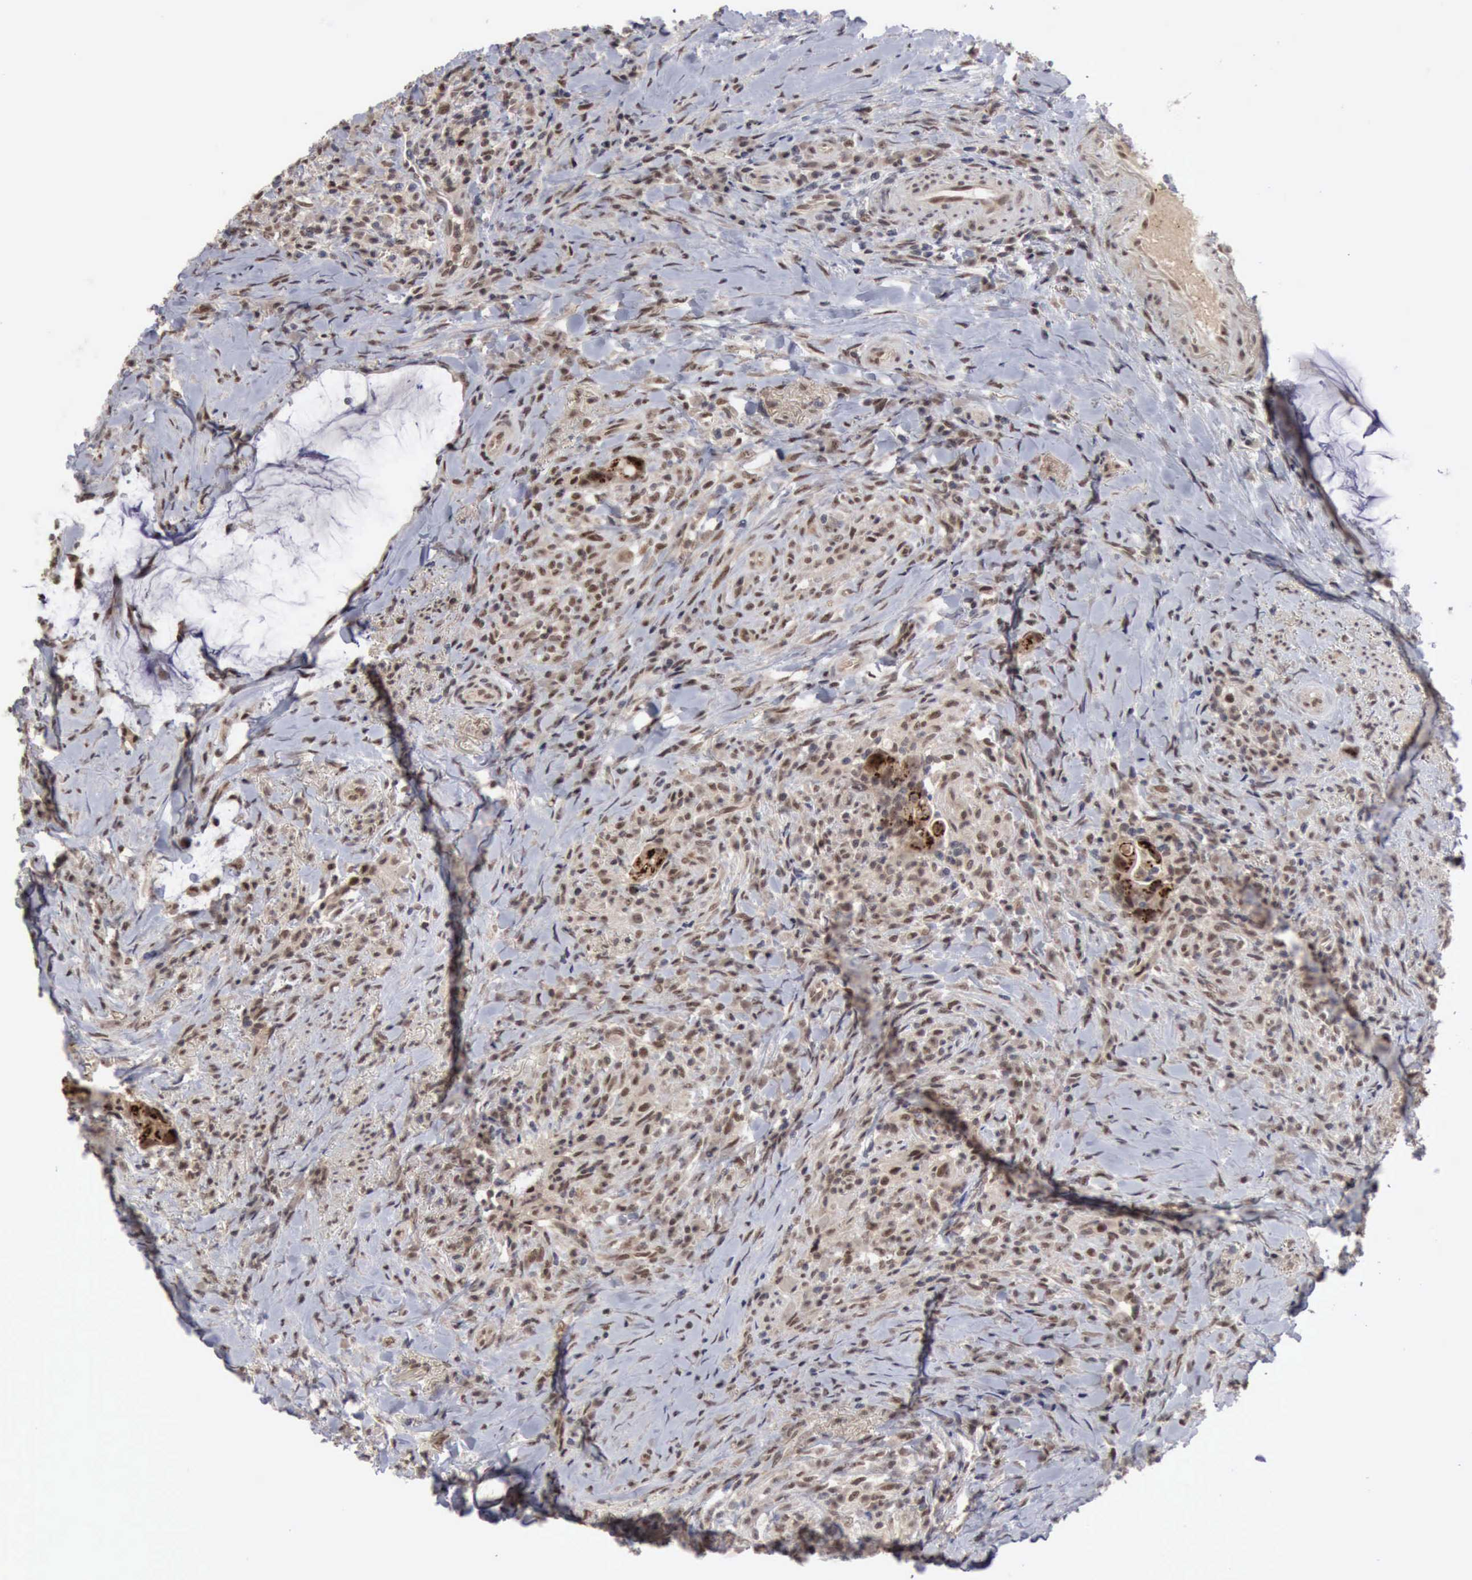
{"staining": {"intensity": "moderate", "quantity": ">75%", "location": "cytoplasmic/membranous"}, "tissue": "colorectal cancer", "cell_type": "Tumor cells", "image_type": "cancer", "snomed": [{"axis": "morphology", "description": "Adenocarcinoma, NOS"}, {"axis": "topography", "description": "Rectum"}], "caption": "Immunohistochemistry photomicrograph of neoplastic tissue: adenocarcinoma (colorectal) stained using IHC shows medium levels of moderate protein expression localized specifically in the cytoplasmic/membranous of tumor cells, appearing as a cytoplasmic/membranous brown color.", "gene": "CDKN2A", "patient": {"sex": "female", "age": 71}}